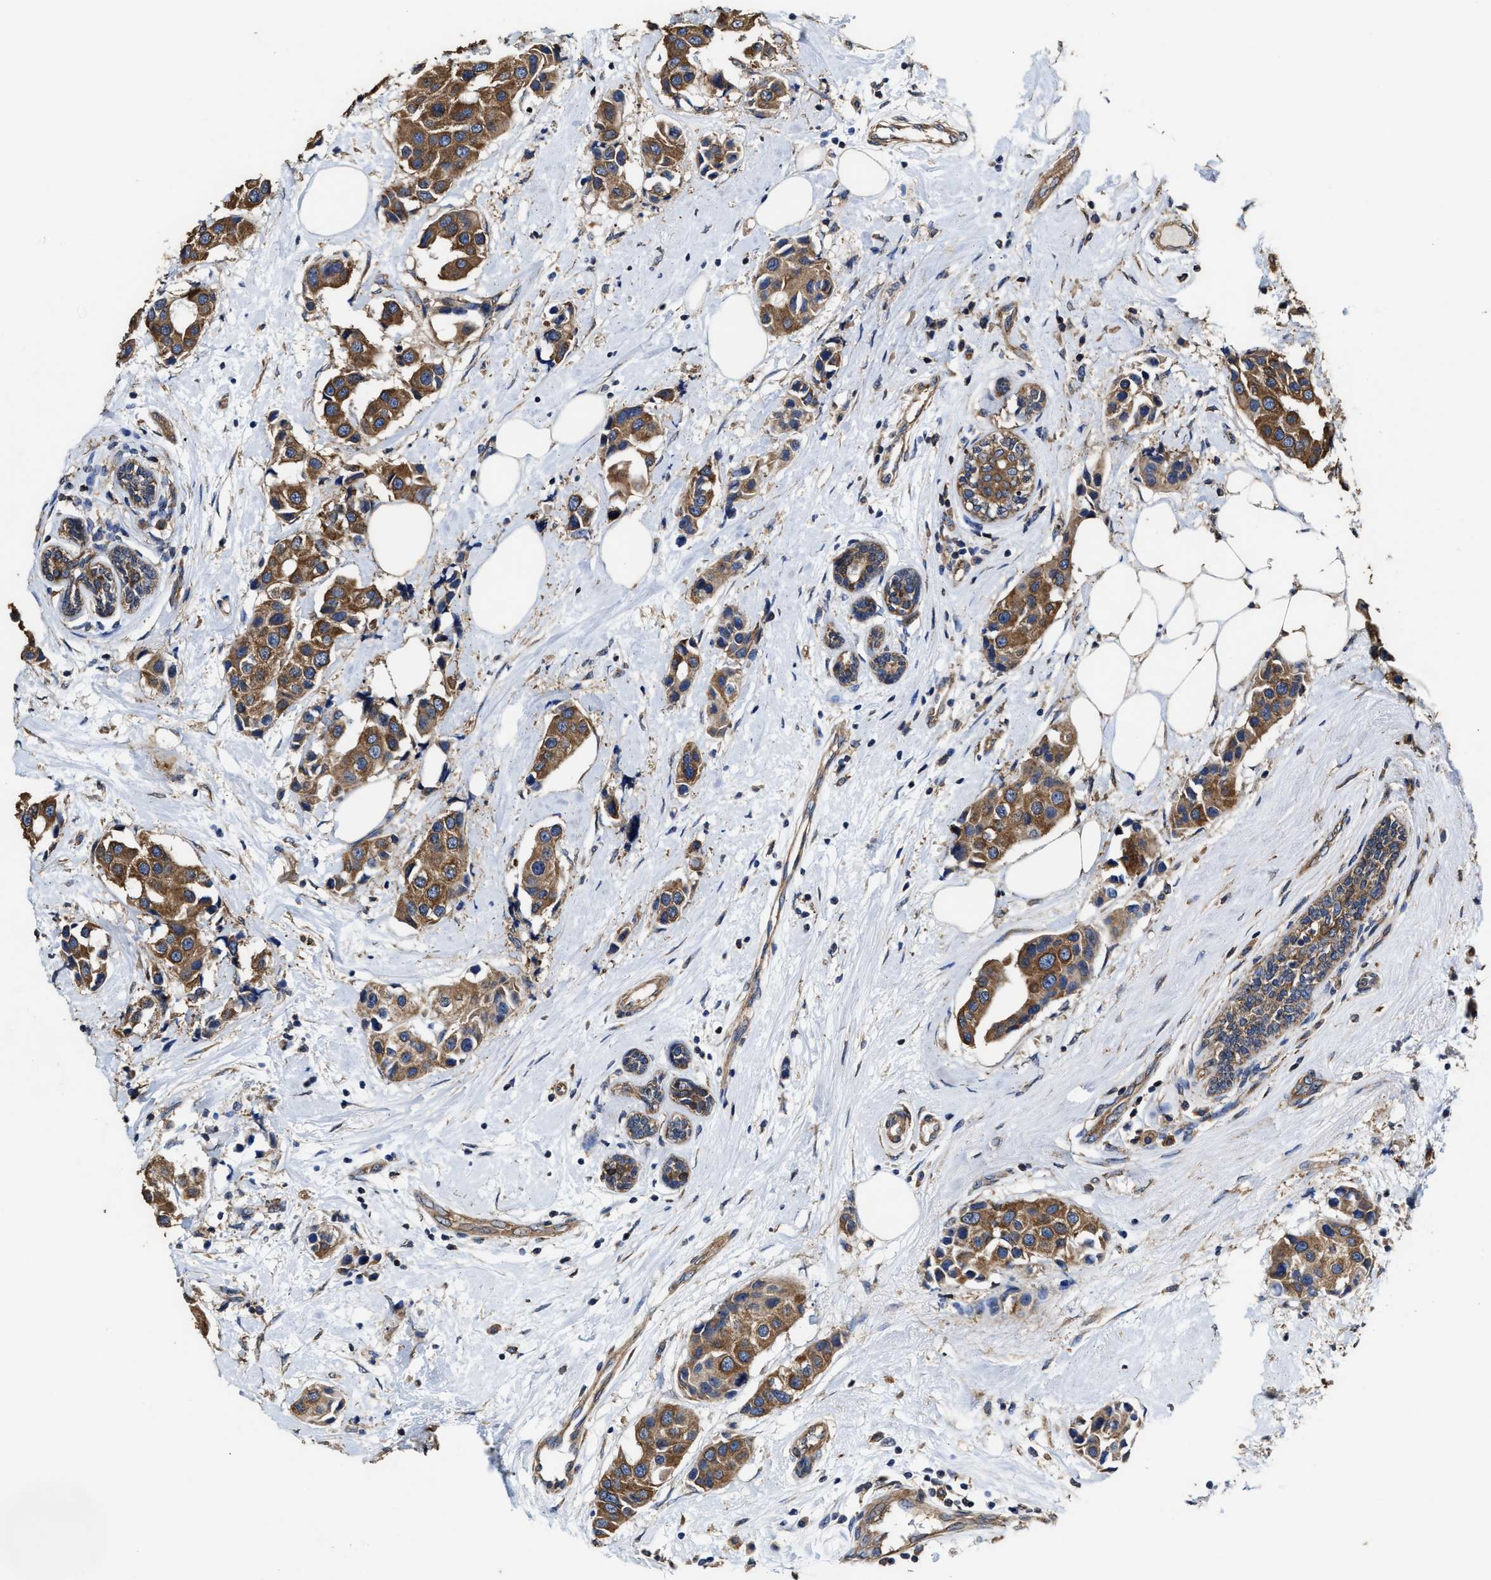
{"staining": {"intensity": "moderate", "quantity": ">75%", "location": "cytoplasmic/membranous"}, "tissue": "breast cancer", "cell_type": "Tumor cells", "image_type": "cancer", "snomed": [{"axis": "morphology", "description": "Normal tissue, NOS"}, {"axis": "morphology", "description": "Duct carcinoma"}, {"axis": "topography", "description": "Breast"}], "caption": "Immunohistochemical staining of breast cancer reveals medium levels of moderate cytoplasmic/membranous staining in approximately >75% of tumor cells. Using DAB (3,3'-diaminobenzidine) (brown) and hematoxylin (blue) stains, captured at high magnification using brightfield microscopy.", "gene": "SFXN4", "patient": {"sex": "female", "age": 39}}